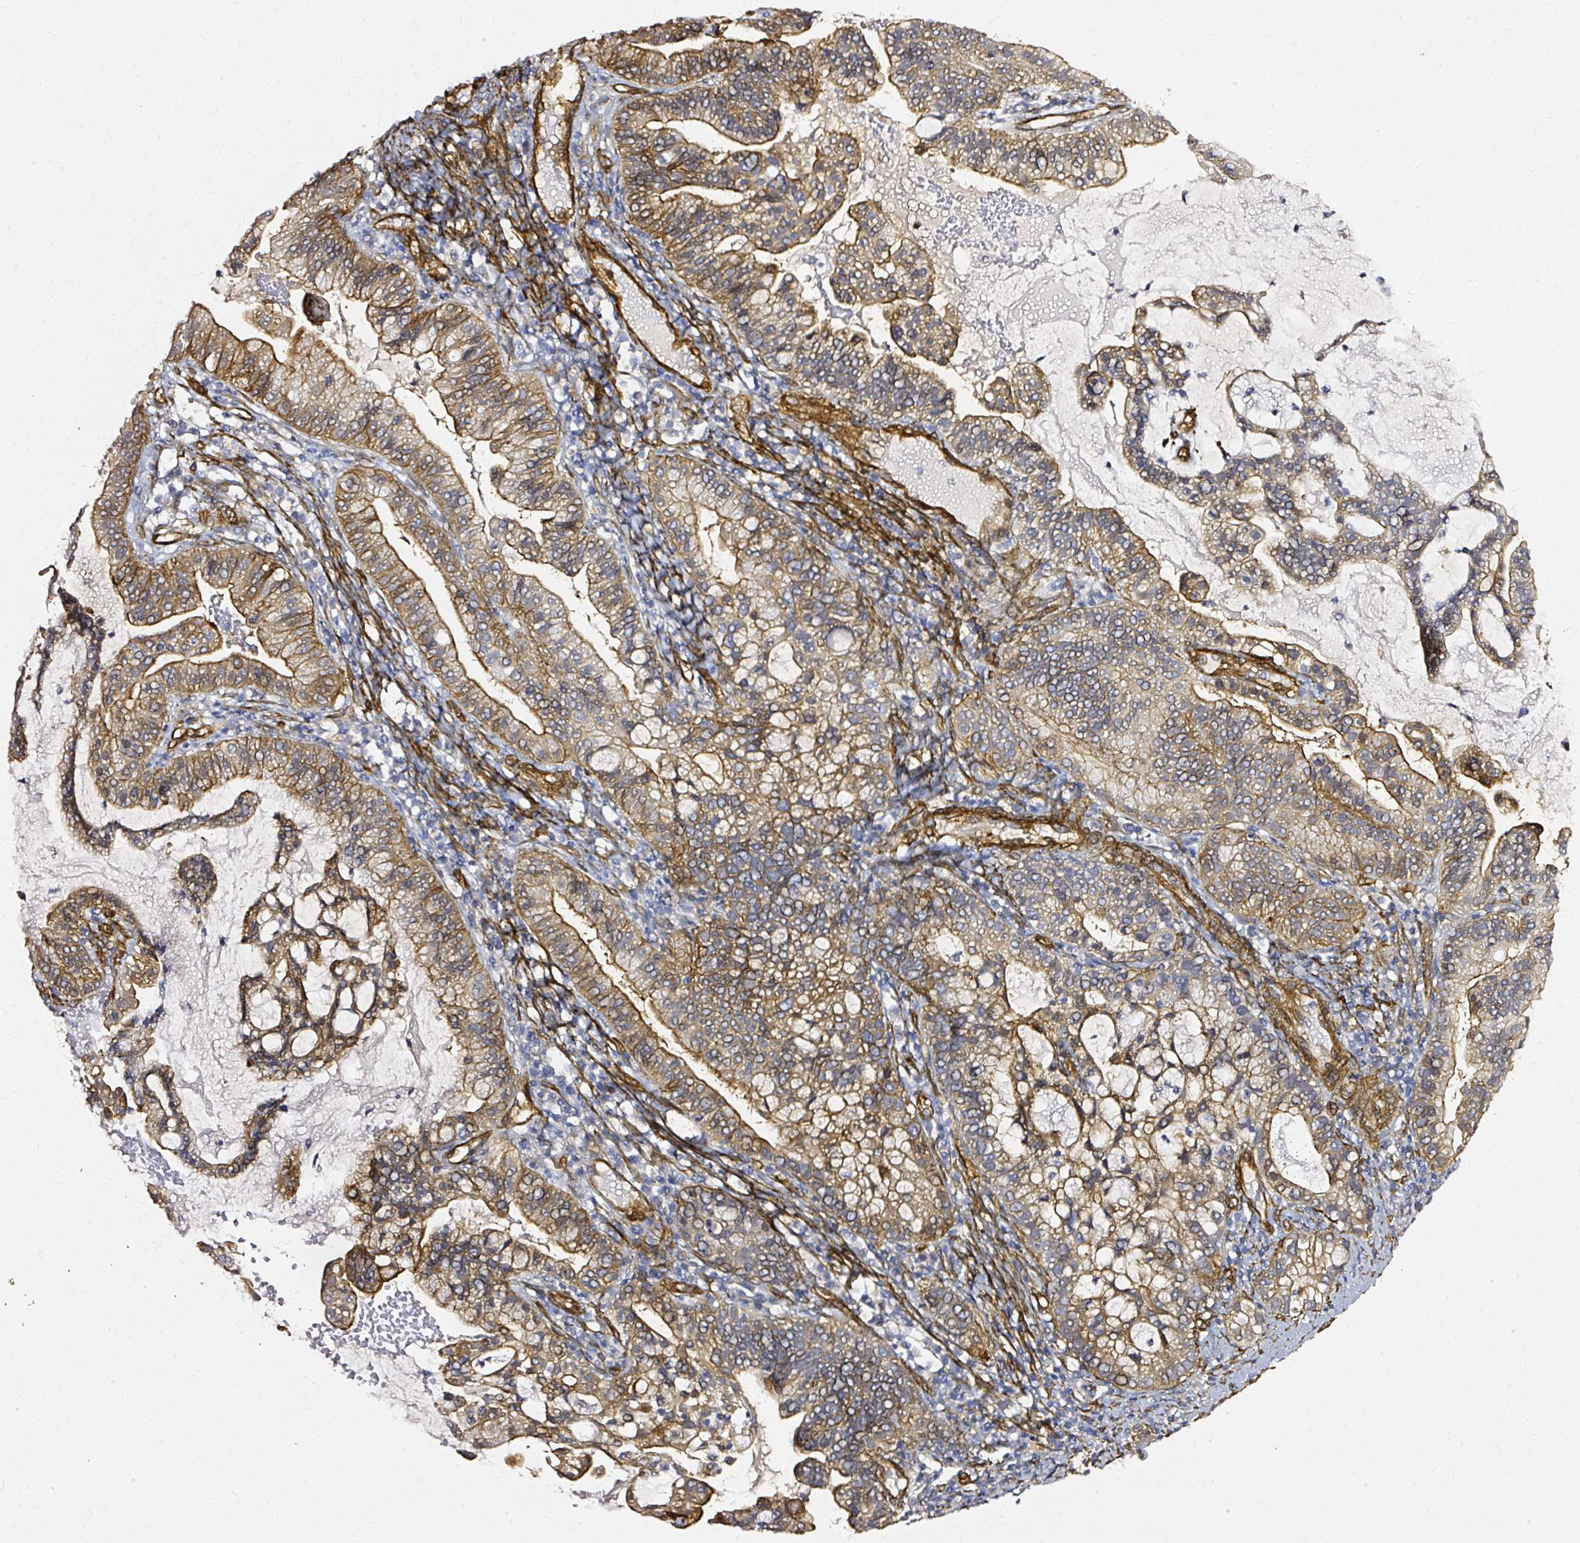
{"staining": {"intensity": "moderate", "quantity": ">75%", "location": "cytoplasmic/membranous"}, "tissue": "cervical cancer", "cell_type": "Tumor cells", "image_type": "cancer", "snomed": [{"axis": "morphology", "description": "Adenocarcinoma, NOS"}, {"axis": "topography", "description": "Cervix"}], "caption": "Immunohistochemistry image of human adenocarcinoma (cervical) stained for a protein (brown), which shows medium levels of moderate cytoplasmic/membranous positivity in approximately >75% of tumor cells.", "gene": "CNN3", "patient": {"sex": "female", "age": 41}}